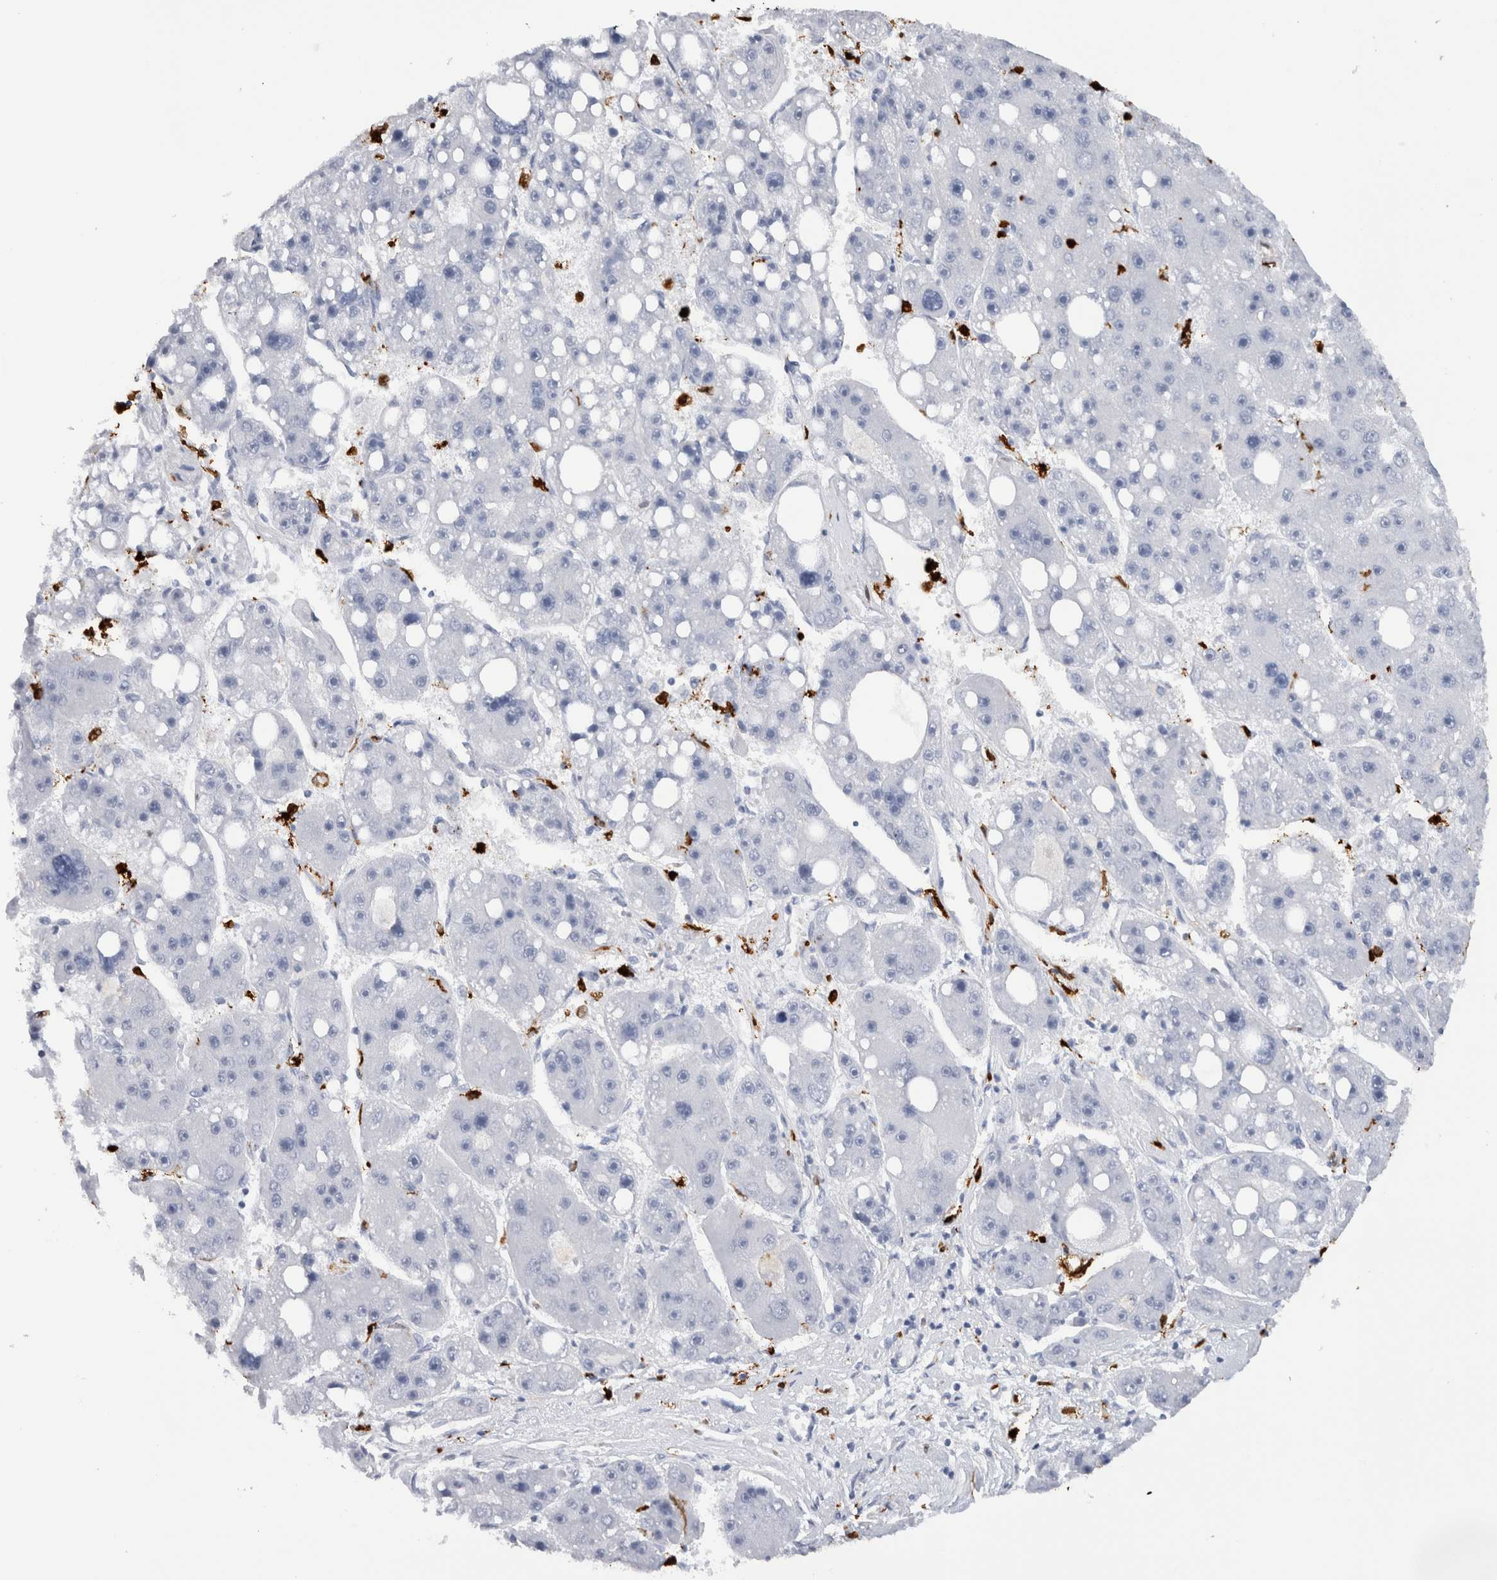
{"staining": {"intensity": "negative", "quantity": "none", "location": "none"}, "tissue": "liver cancer", "cell_type": "Tumor cells", "image_type": "cancer", "snomed": [{"axis": "morphology", "description": "Carcinoma, Hepatocellular, NOS"}, {"axis": "topography", "description": "Liver"}], "caption": "Immunohistochemical staining of human liver hepatocellular carcinoma reveals no significant positivity in tumor cells. The staining is performed using DAB (3,3'-diaminobenzidine) brown chromogen with nuclei counter-stained in using hematoxylin.", "gene": "S100A8", "patient": {"sex": "female", "age": 61}}